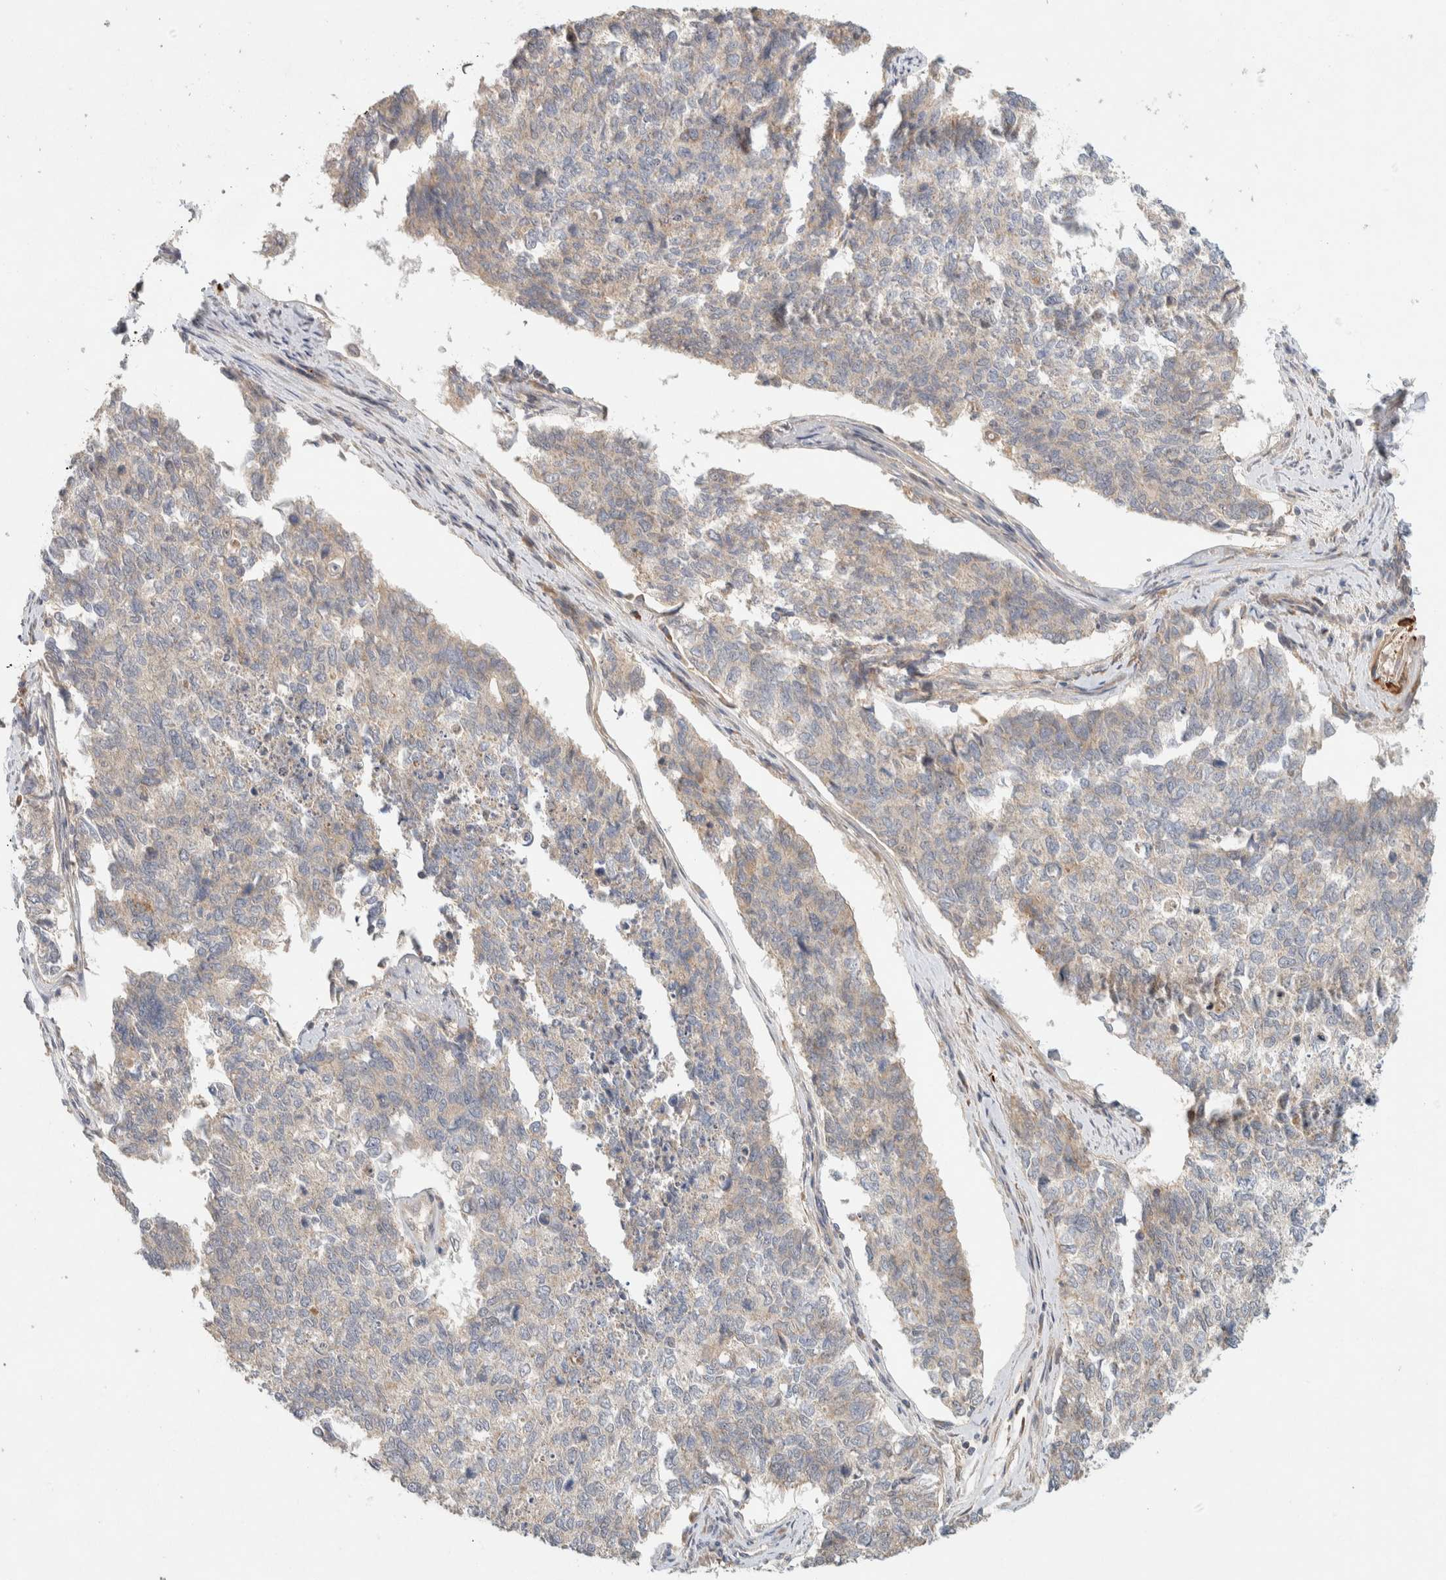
{"staining": {"intensity": "weak", "quantity": "<25%", "location": "cytoplasmic/membranous"}, "tissue": "cervical cancer", "cell_type": "Tumor cells", "image_type": "cancer", "snomed": [{"axis": "morphology", "description": "Squamous cell carcinoma, NOS"}, {"axis": "topography", "description": "Cervix"}], "caption": "Tumor cells show no significant positivity in squamous cell carcinoma (cervical). (DAB (3,3'-diaminobenzidine) IHC visualized using brightfield microscopy, high magnification).", "gene": "KIF9", "patient": {"sex": "female", "age": 63}}